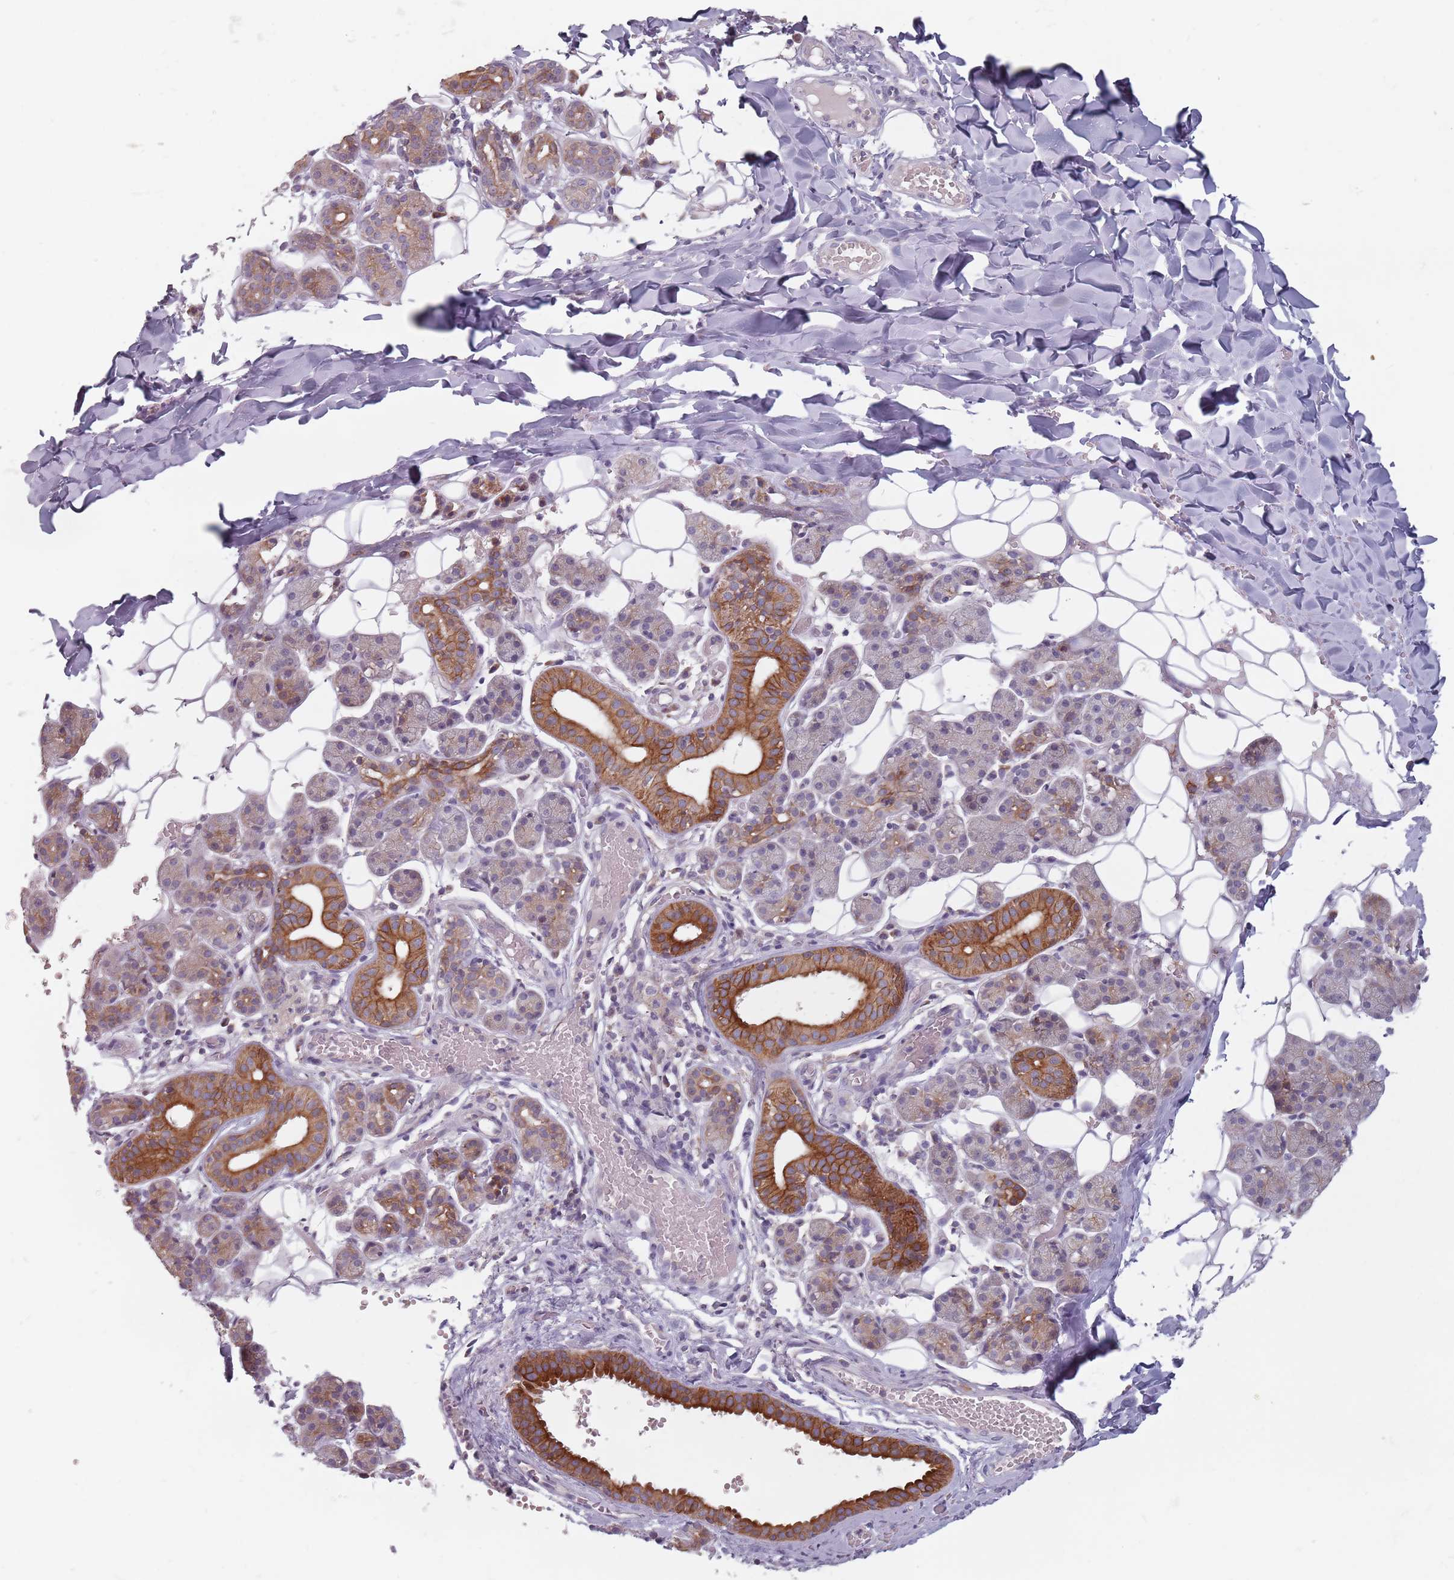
{"staining": {"intensity": "strong", "quantity": "25%-75%", "location": "cytoplasmic/membranous"}, "tissue": "salivary gland", "cell_type": "Glandular cells", "image_type": "normal", "snomed": [{"axis": "morphology", "description": "Normal tissue, NOS"}, {"axis": "topography", "description": "Salivary gland"}], "caption": "This micrograph shows benign salivary gland stained with immunohistochemistry (IHC) to label a protein in brown. The cytoplasmic/membranous of glandular cells show strong positivity for the protein. Nuclei are counter-stained blue.", "gene": "ADAL", "patient": {"sex": "female", "age": 33}}